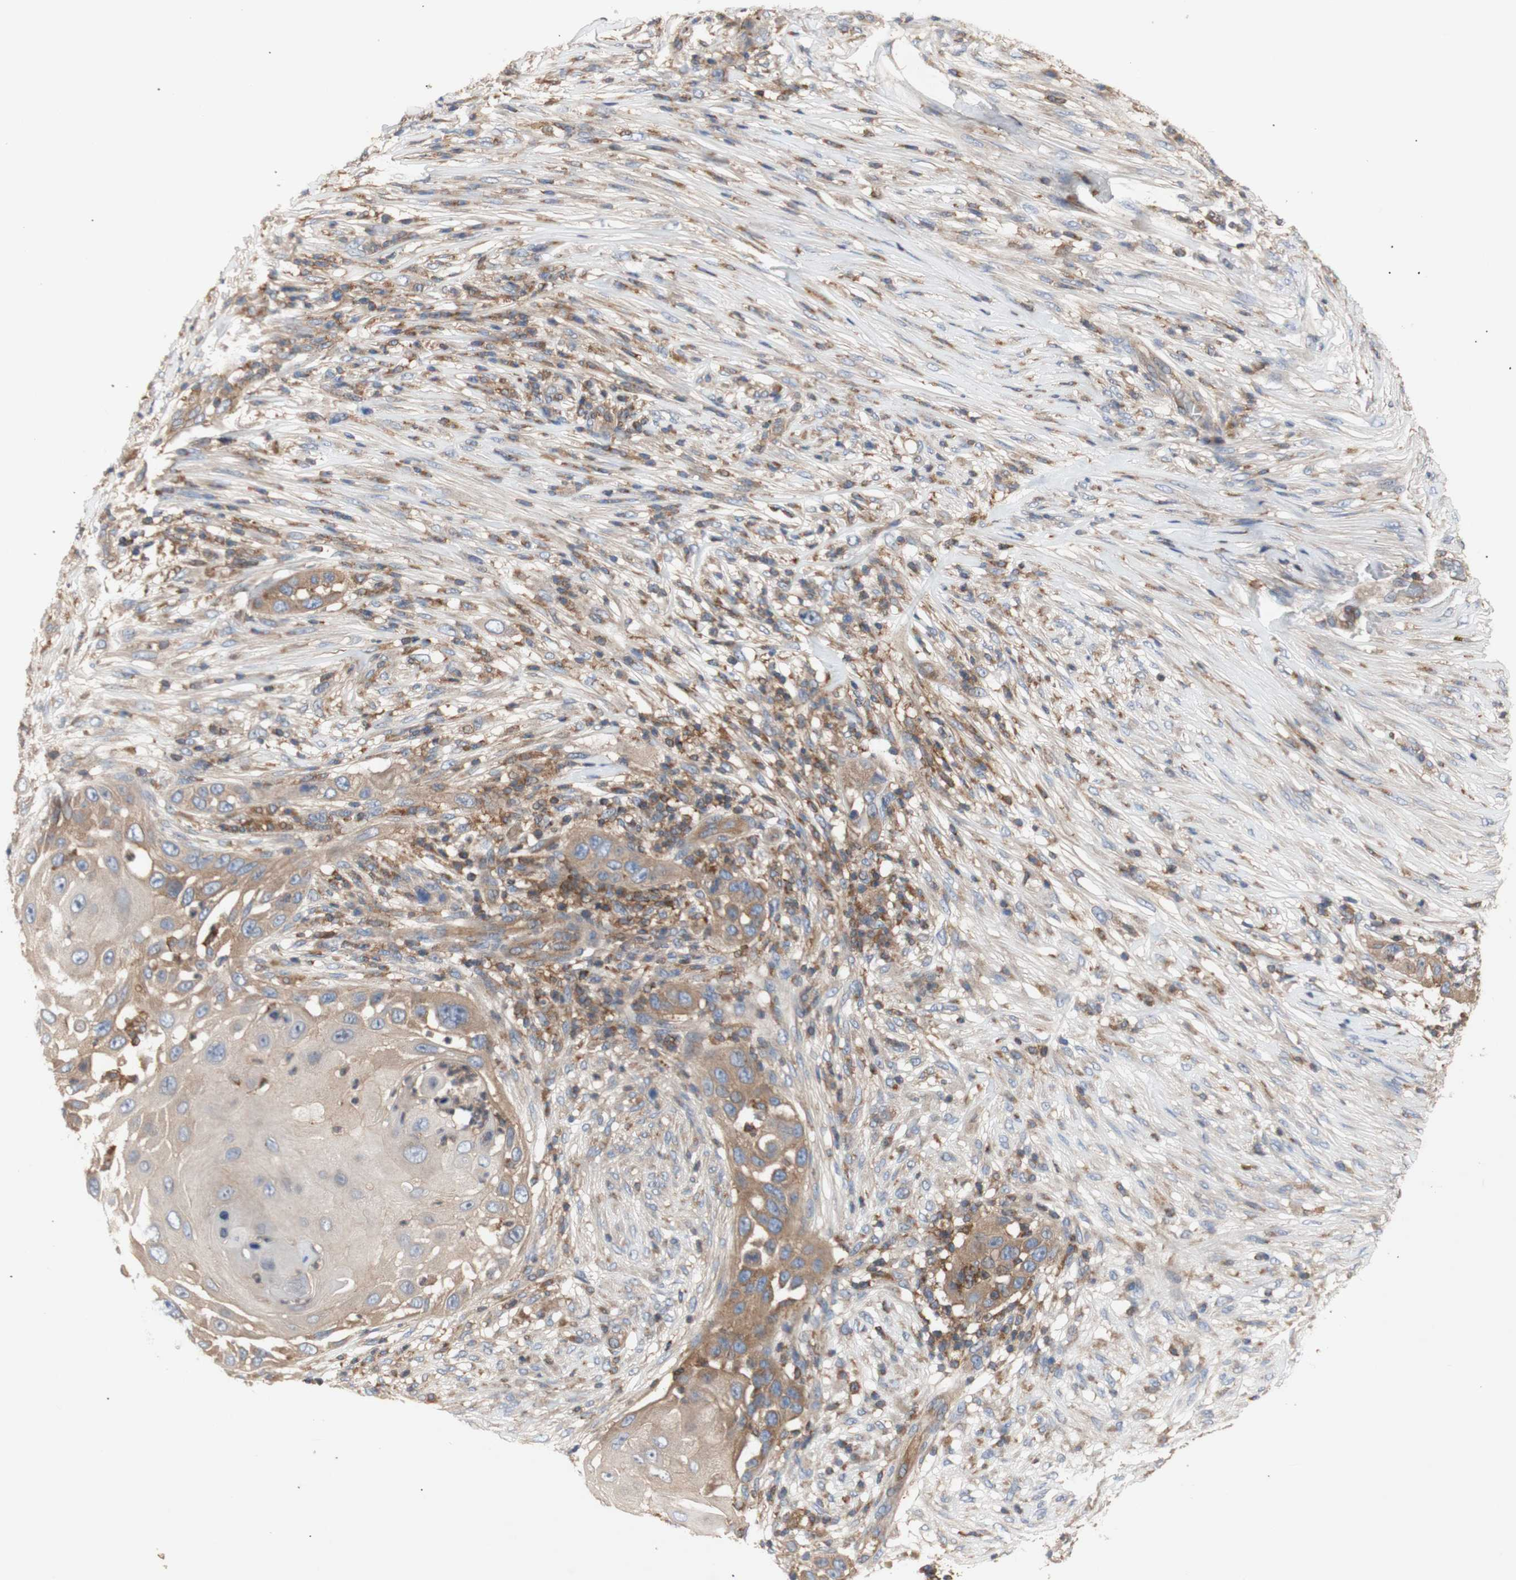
{"staining": {"intensity": "weak", "quantity": ">75%", "location": "cytoplasmic/membranous"}, "tissue": "skin cancer", "cell_type": "Tumor cells", "image_type": "cancer", "snomed": [{"axis": "morphology", "description": "Squamous cell carcinoma, NOS"}, {"axis": "topography", "description": "Skin"}], "caption": "Protein staining exhibits weak cytoplasmic/membranous expression in about >75% of tumor cells in squamous cell carcinoma (skin).", "gene": "IKBKG", "patient": {"sex": "female", "age": 44}}